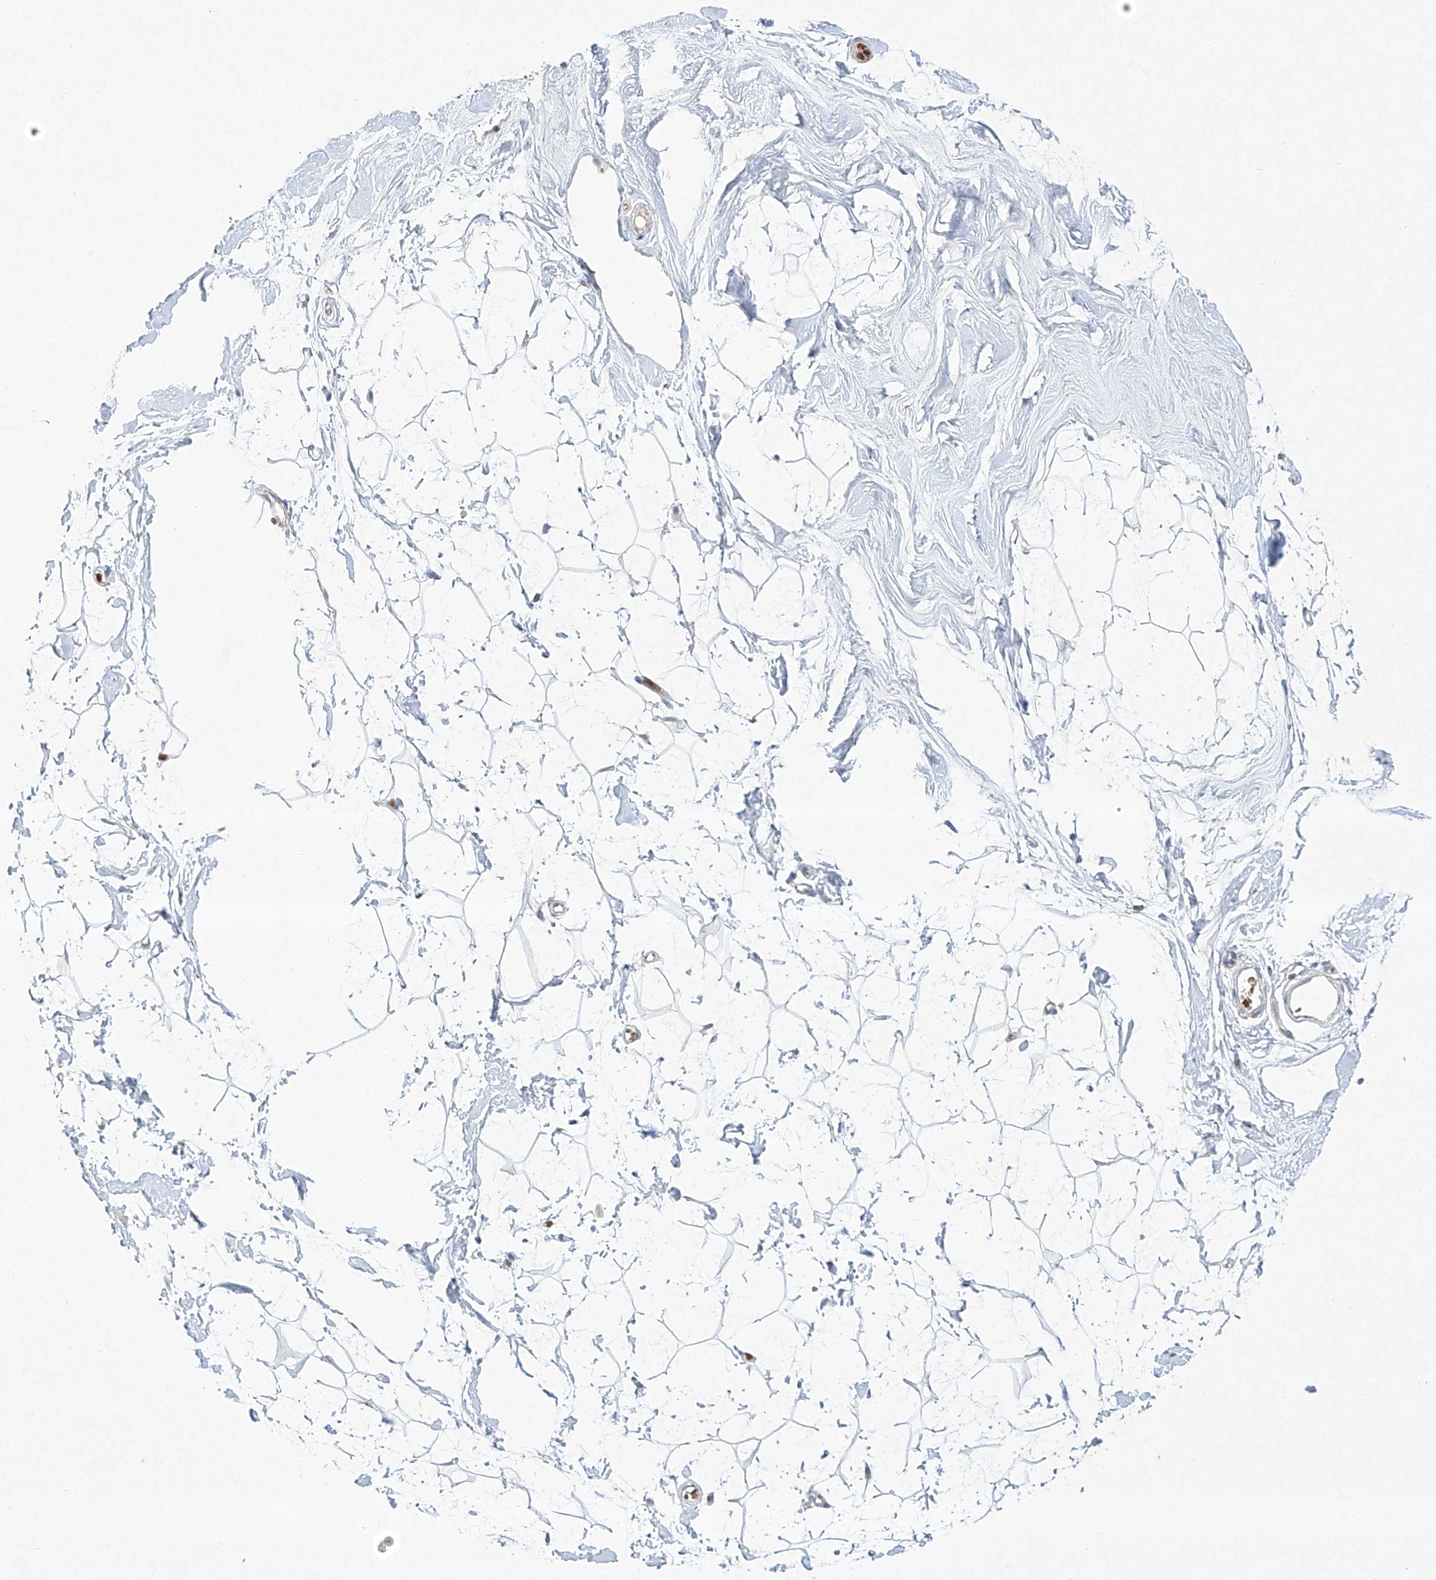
{"staining": {"intensity": "negative", "quantity": "none", "location": "none"}, "tissue": "breast", "cell_type": "Adipocytes", "image_type": "normal", "snomed": [{"axis": "morphology", "description": "Normal tissue, NOS"}, {"axis": "topography", "description": "Breast"}], "caption": "The micrograph displays no significant expression in adipocytes of breast.", "gene": "TJAP1", "patient": {"sex": "female", "age": 26}}